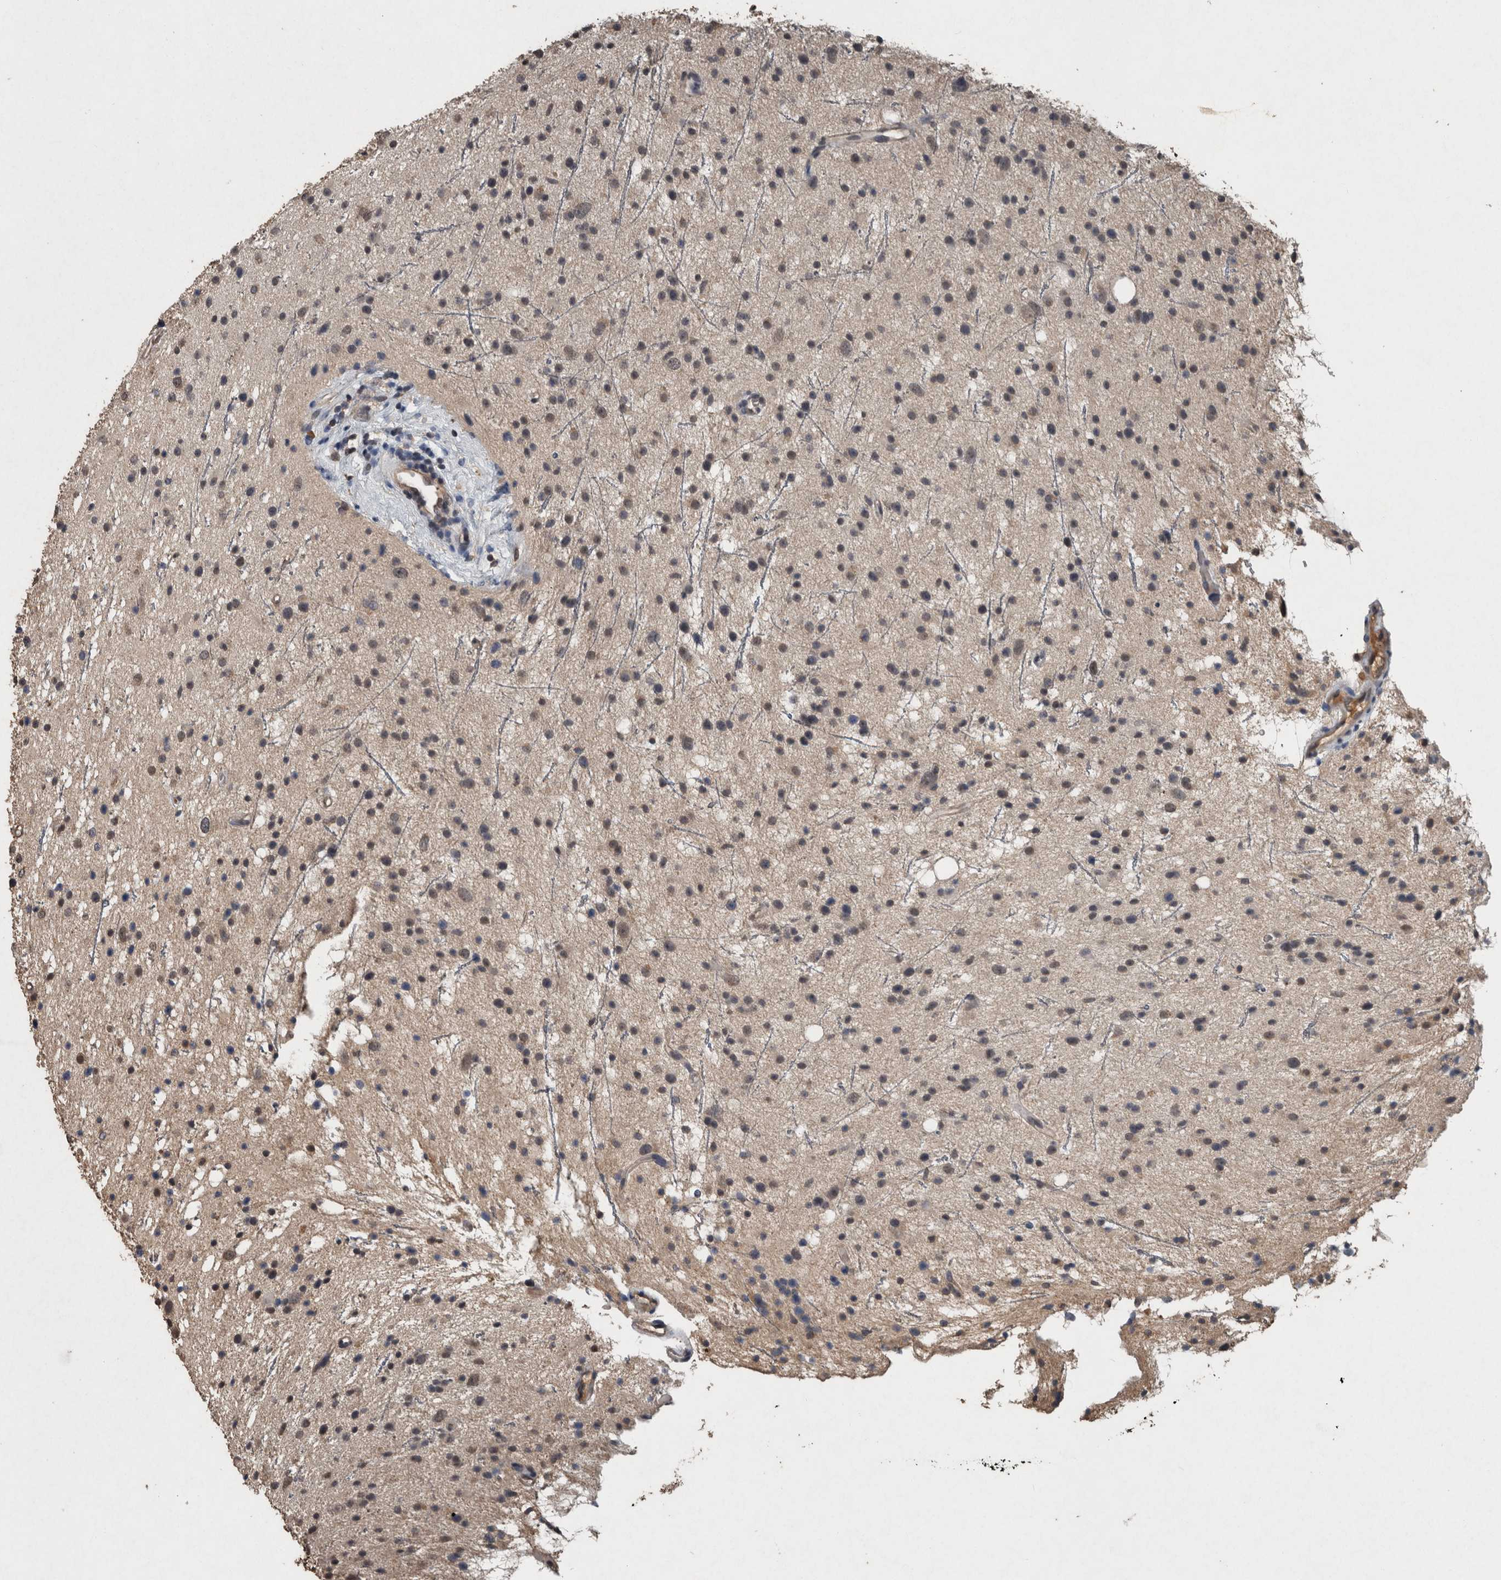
{"staining": {"intensity": "weak", "quantity": "<25%", "location": "nuclear"}, "tissue": "glioma", "cell_type": "Tumor cells", "image_type": "cancer", "snomed": [{"axis": "morphology", "description": "Glioma, malignant, Low grade"}, {"axis": "topography", "description": "Cerebral cortex"}], "caption": "An IHC image of glioma is shown. There is no staining in tumor cells of glioma.", "gene": "FGFRL1", "patient": {"sex": "female", "age": 39}}